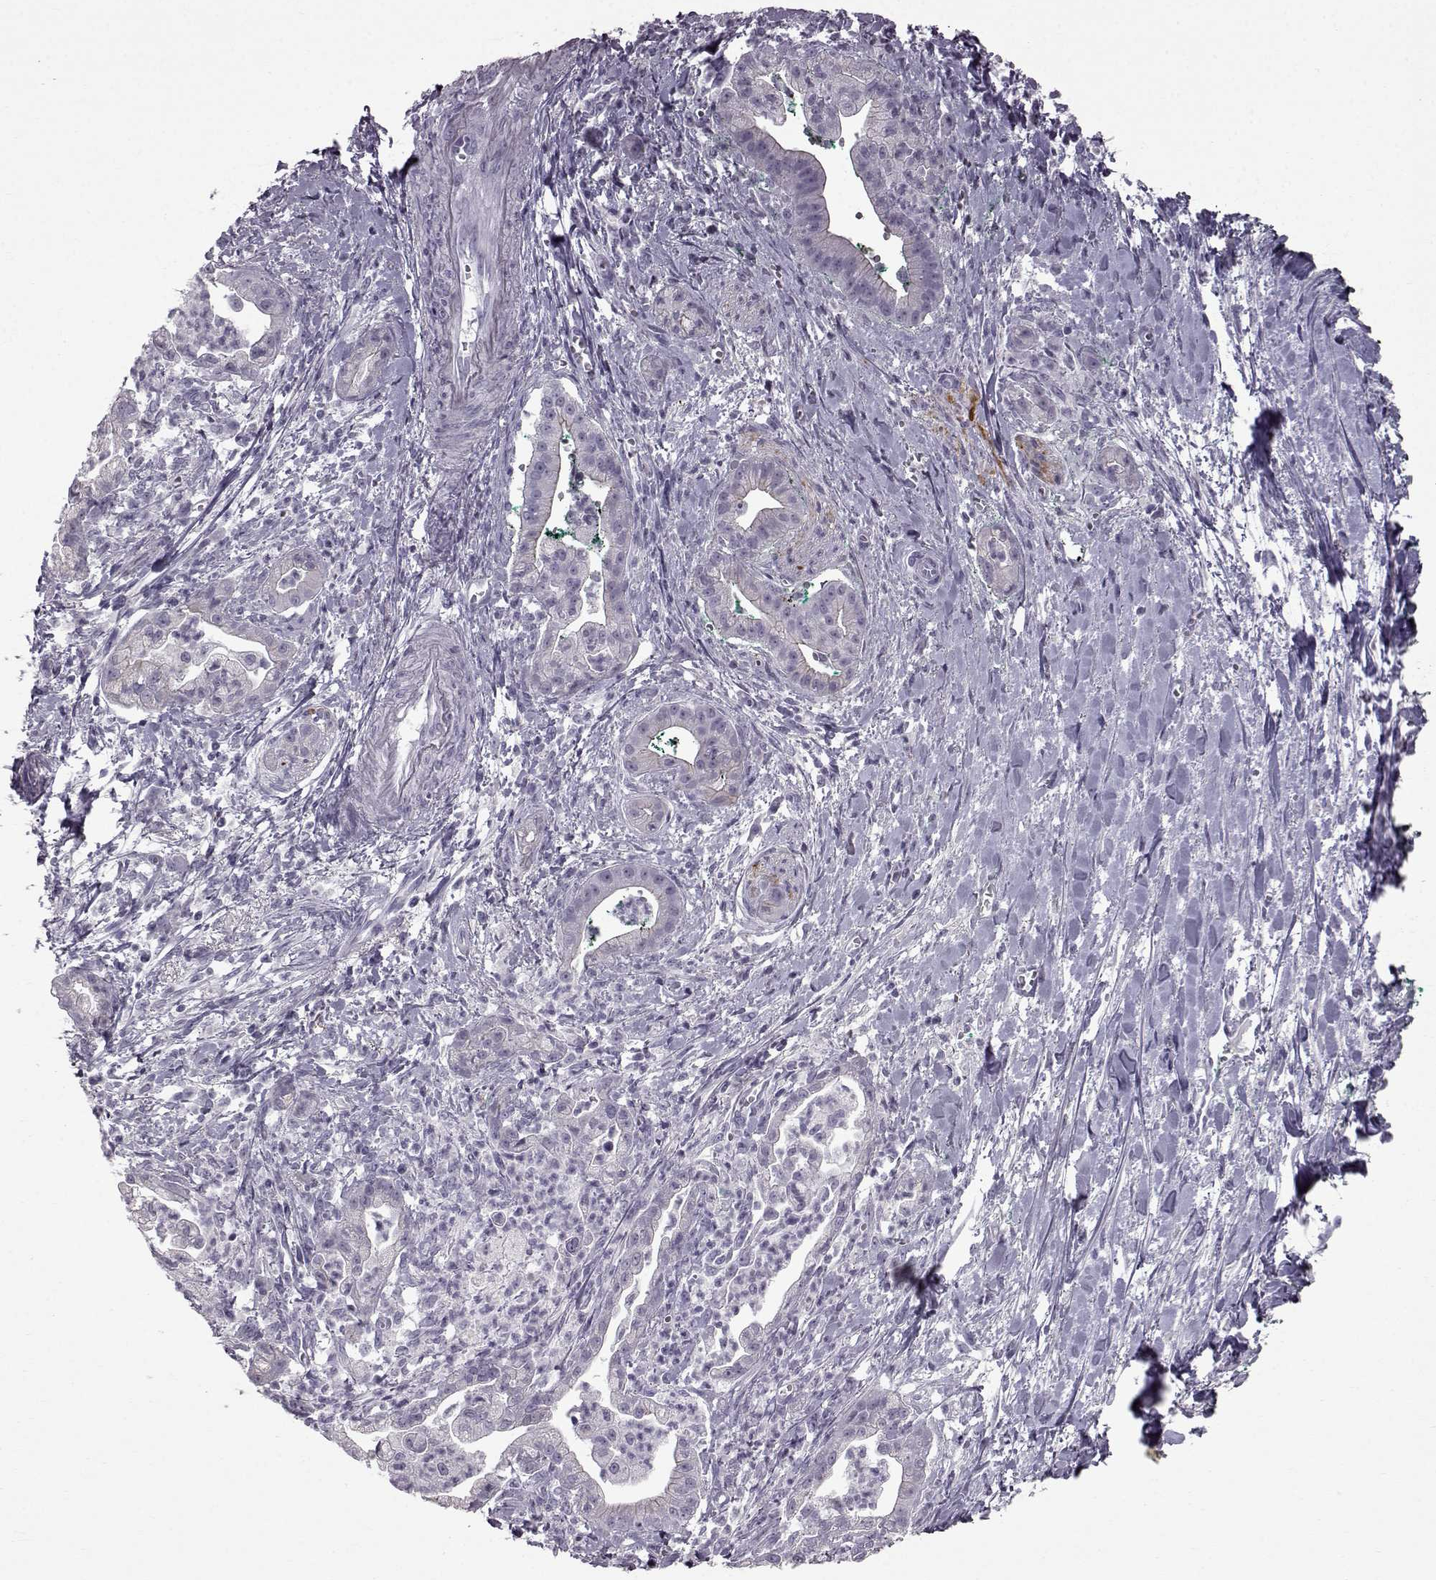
{"staining": {"intensity": "negative", "quantity": "none", "location": "none"}, "tissue": "pancreatic cancer", "cell_type": "Tumor cells", "image_type": "cancer", "snomed": [{"axis": "morphology", "description": "Normal tissue, NOS"}, {"axis": "morphology", "description": "Adenocarcinoma, NOS"}, {"axis": "topography", "description": "Lymph node"}, {"axis": "topography", "description": "Pancreas"}], "caption": "The histopathology image reveals no staining of tumor cells in pancreatic adenocarcinoma.", "gene": "SLC28A2", "patient": {"sex": "female", "age": 58}}